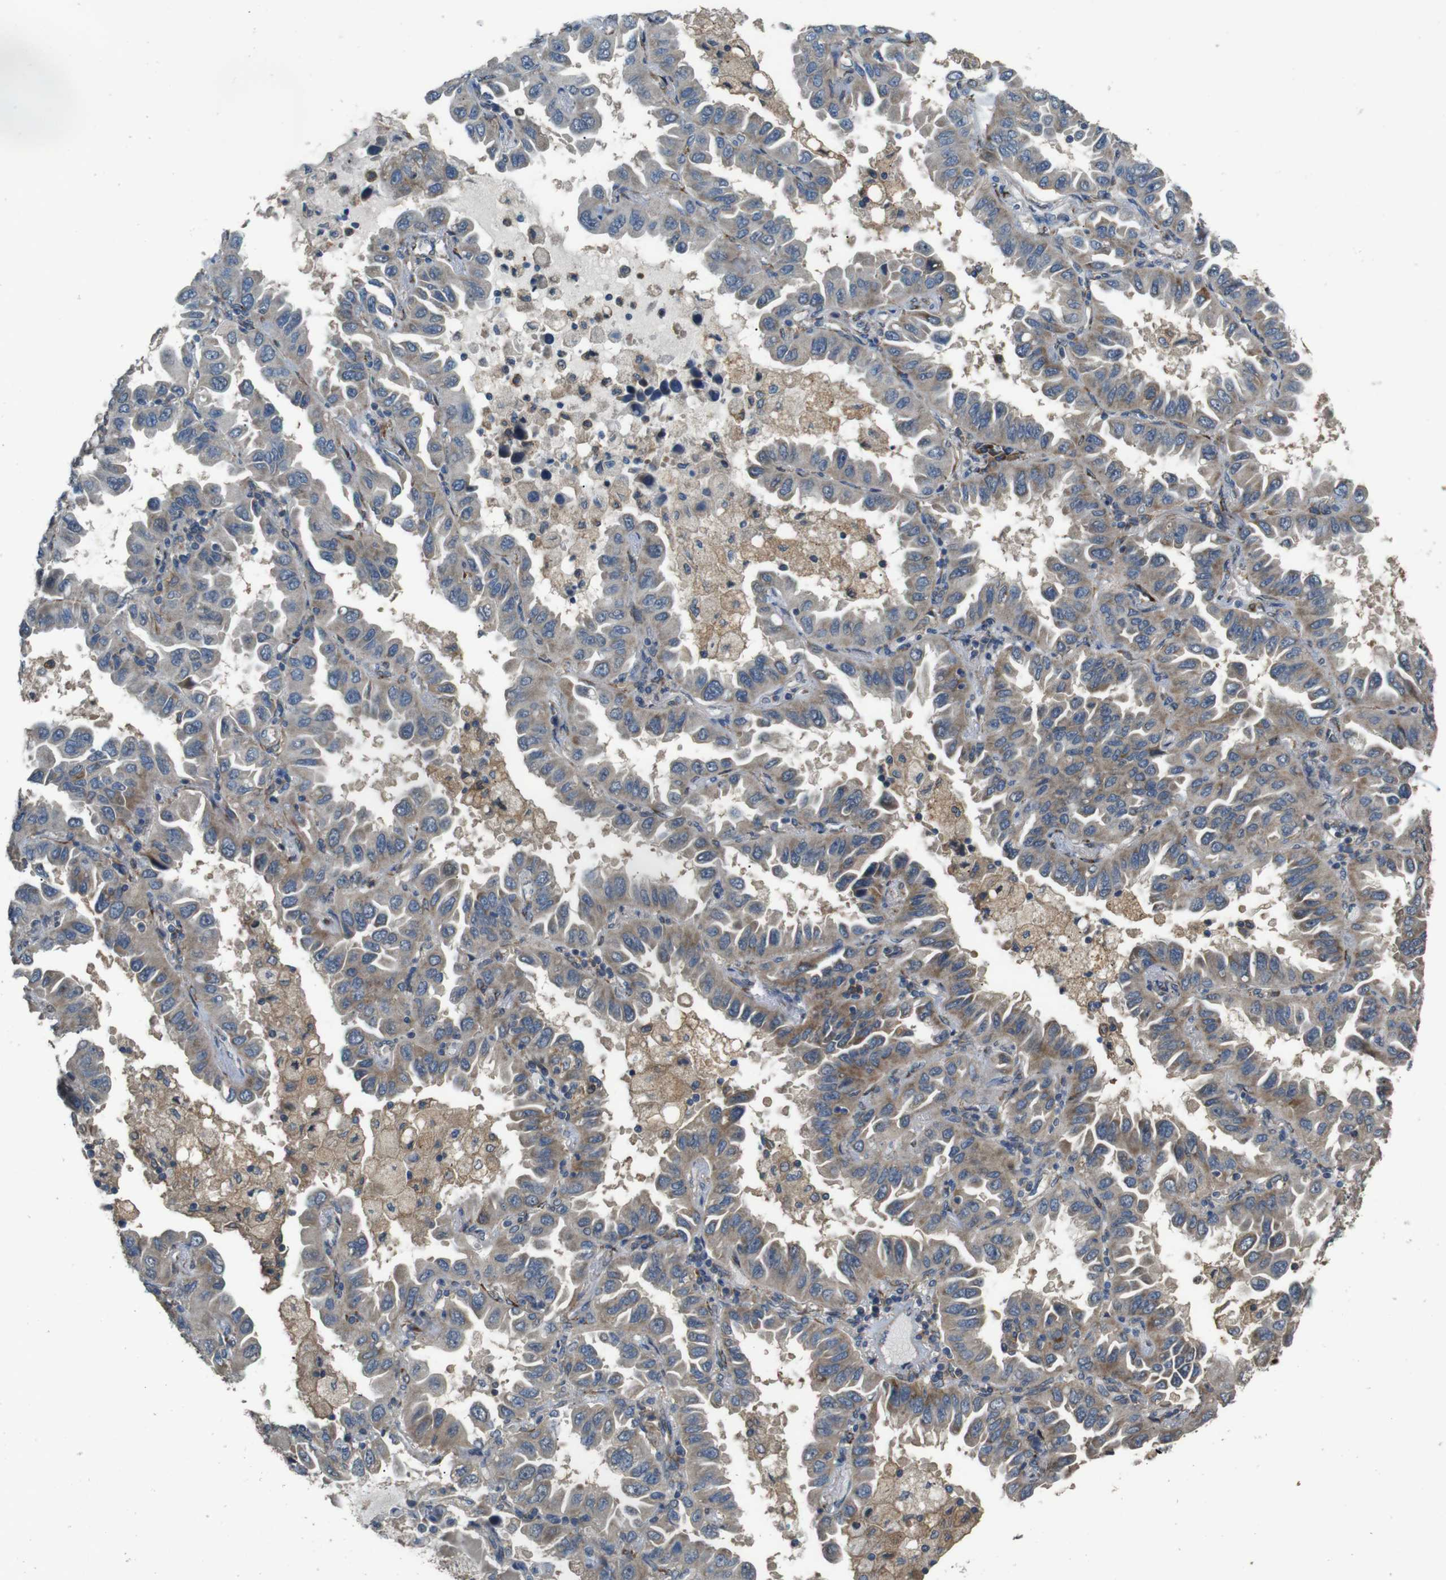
{"staining": {"intensity": "moderate", "quantity": "25%-75%", "location": "cytoplasmic/membranous"}, "tissue": "lung cancer", "cell_type": "Tumor cells", "image_type": "cancer", "snomed": [{"axis": "morphology", "description": "Adenocarcinoma, NOS"}, {"axis": "topography", "description": "Lung"}], "caption": "Lung cancer tissue reveals moderate cytoplasmic/membranous staining in approximately 25%-75% of tumor cells", "gene": "ARHGAP24", "patient": {"sex": "male", "age": 64}}